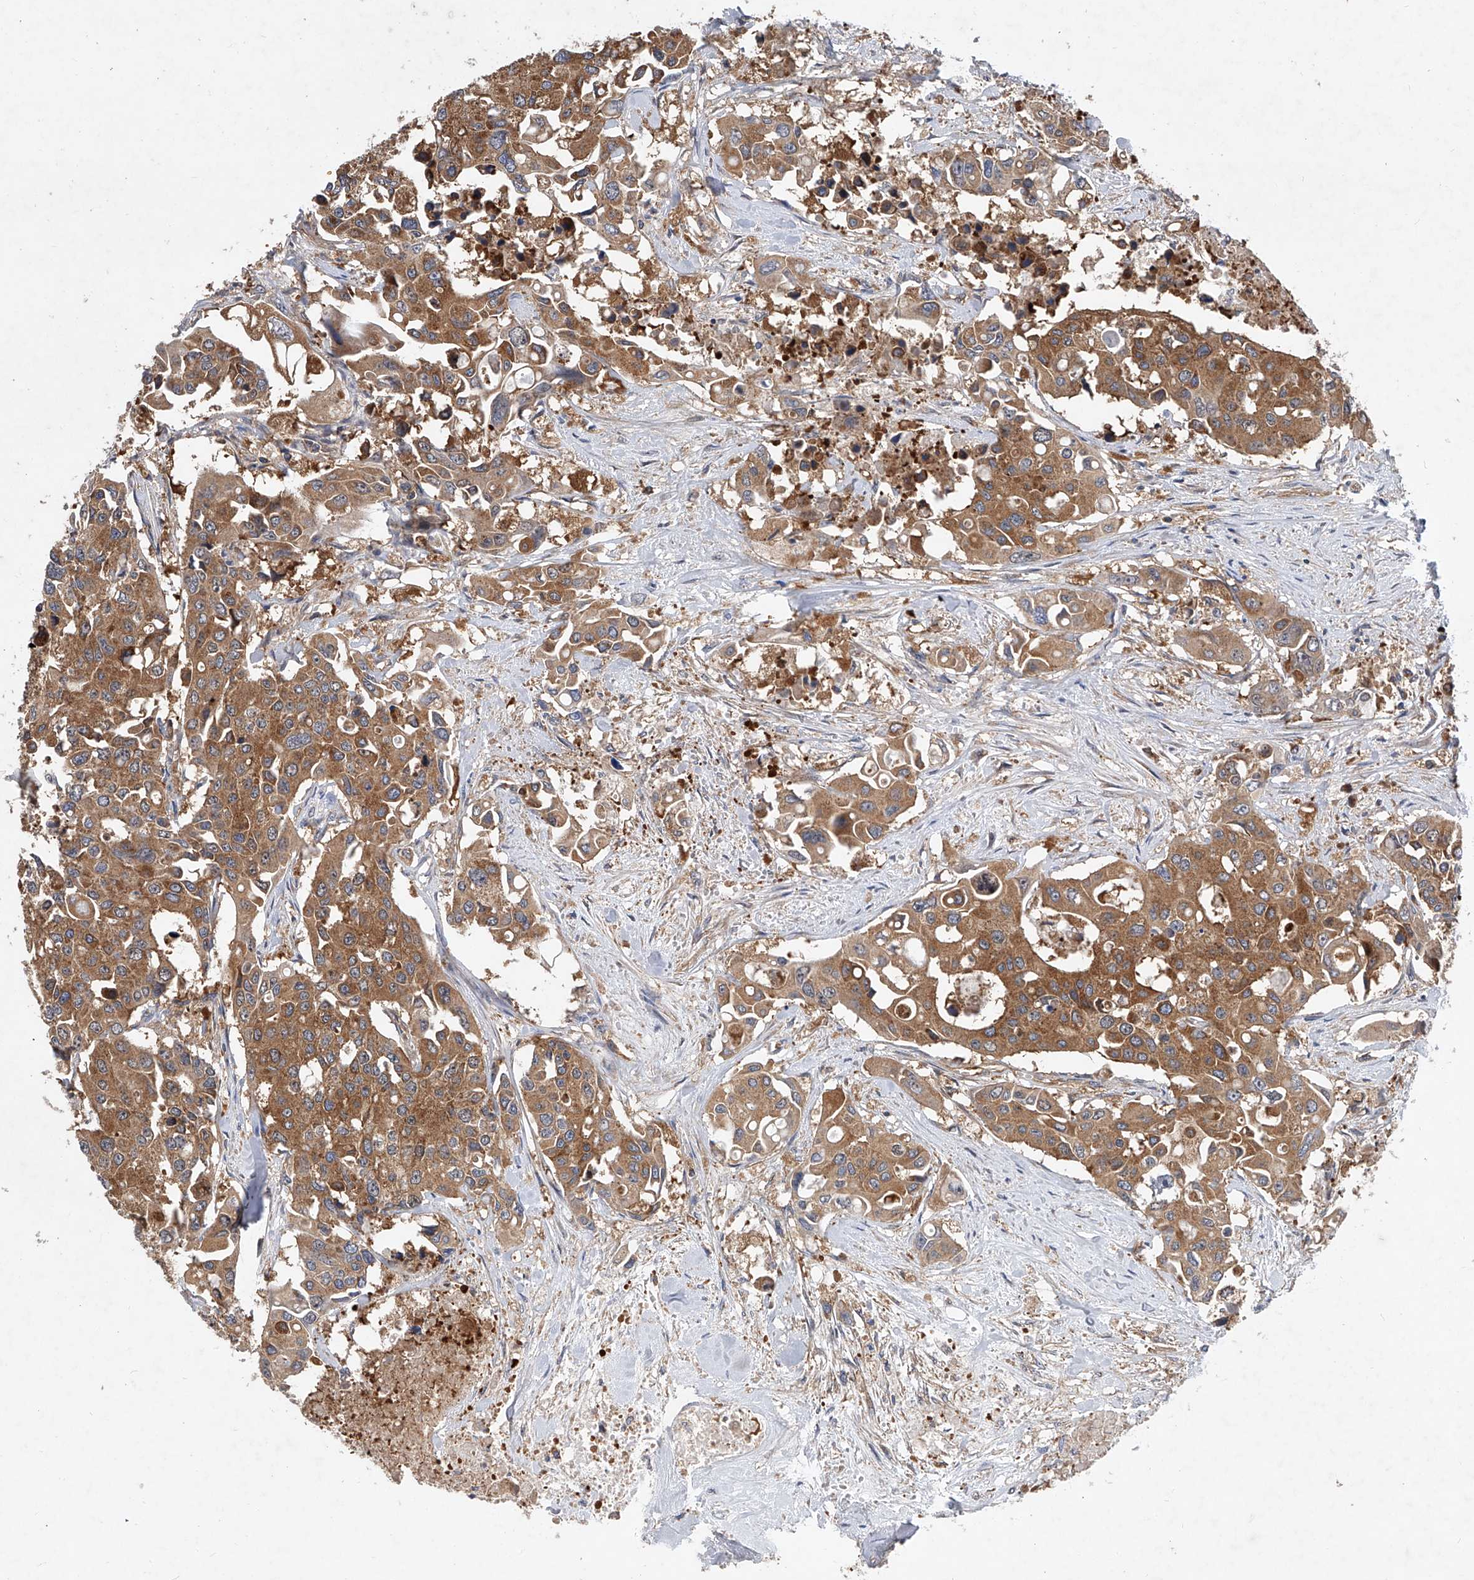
{"staining": {"intensity": "moderate", "quantity": ">75%", "location": "cytoplasmic/membranous"}, "tissue": "colorectal cancer", "cell_type": "Tumor cells", "image_type": "cancer", "snomed": [{"axis": "morphology", "description": "Adenocarcinoma, NOS"}, {"axis": "topography", "description": "Colon"}], "caption": "IHC histopathology image of human adenocarcinoma (colorectal) stained for a protein (brown), which displays medium levels of moderate cytoplasmic/membranous expression in approximately >75% of tumor cells.", "gene": "CFAP410", "patient": {"sex": "male", "age": 77}}